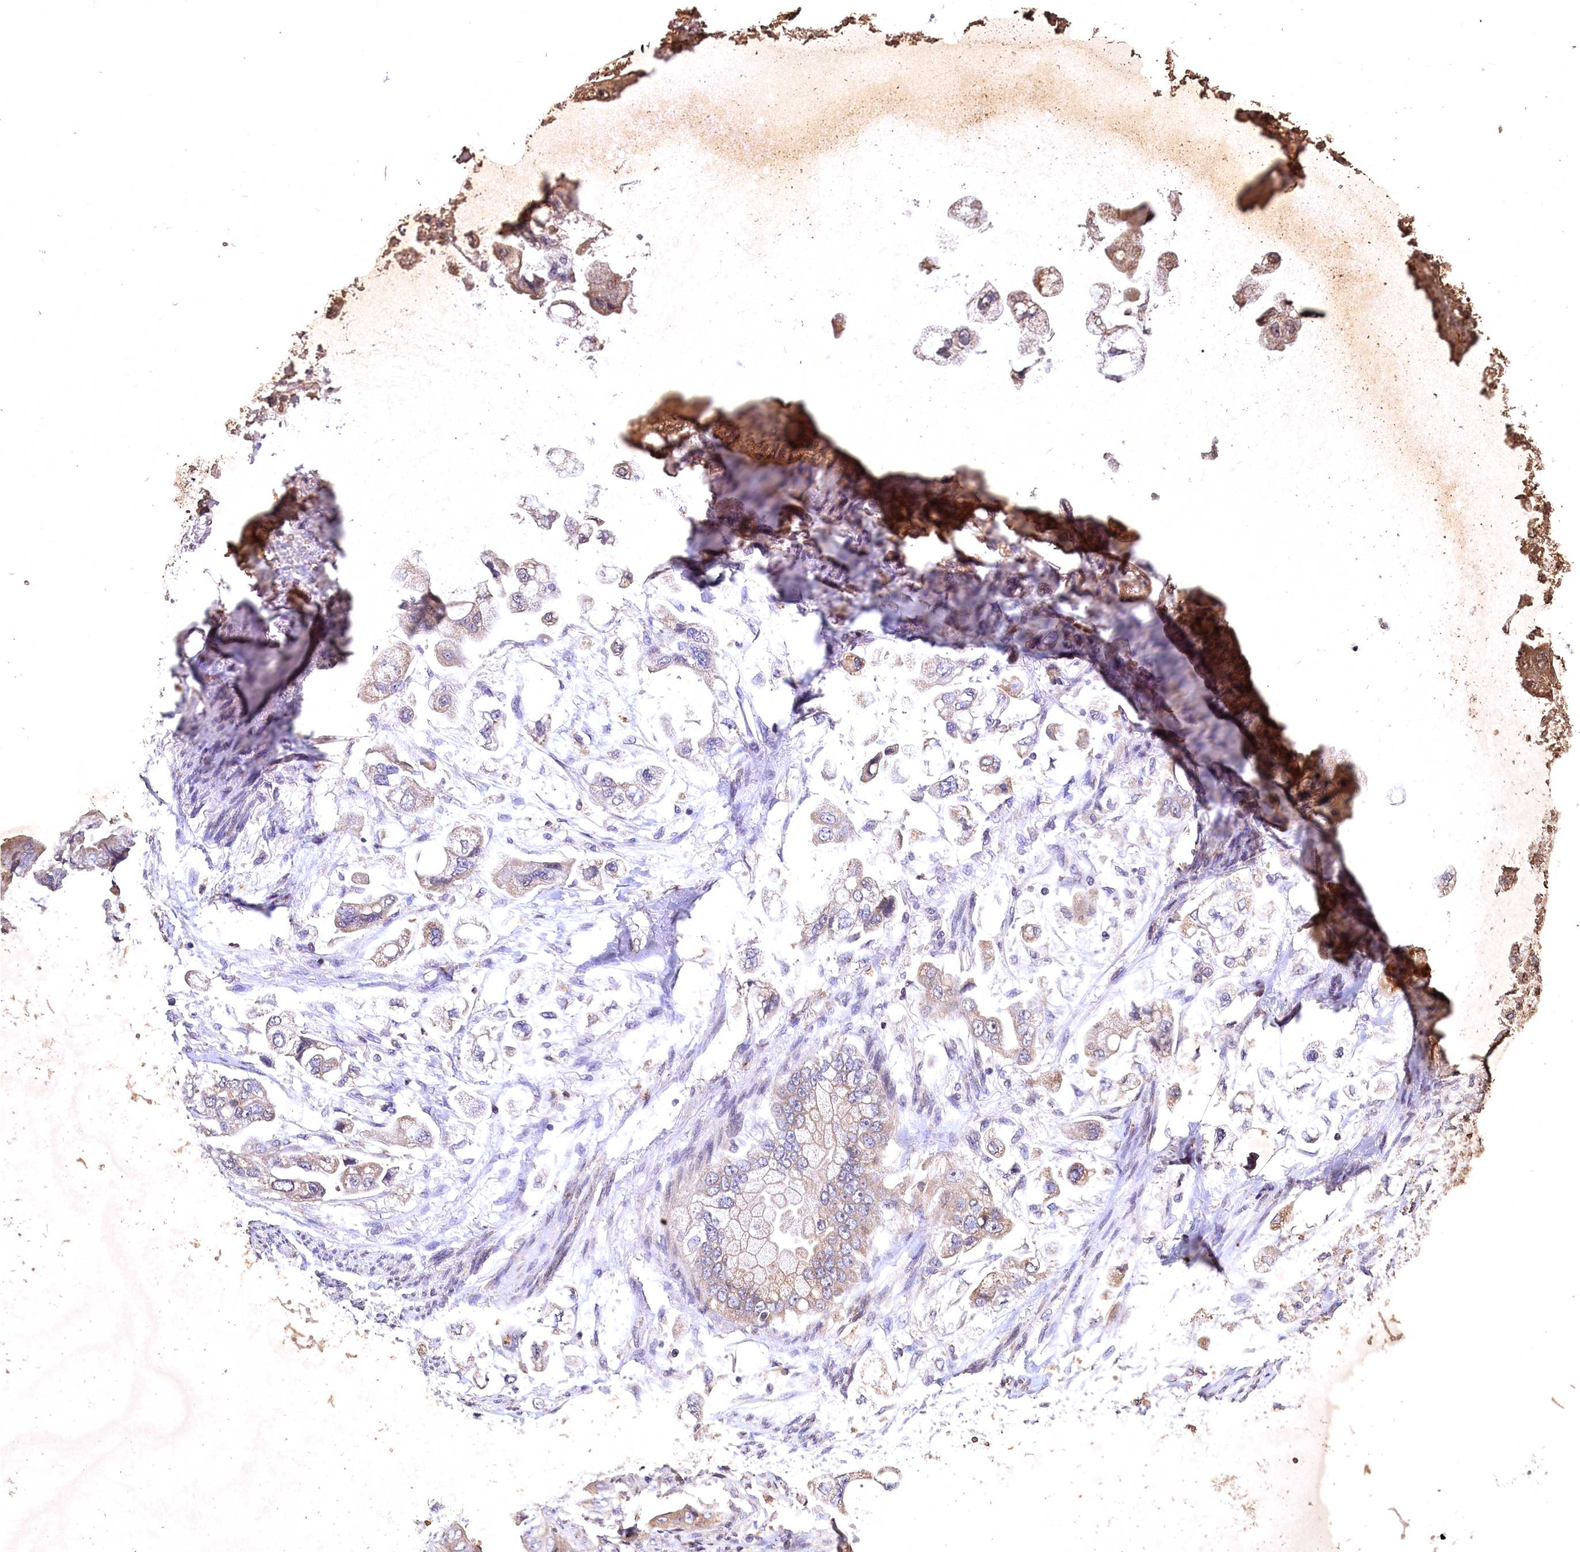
{"staining": {"intensity": "weak", "quantity": ">75%", "location": "cytoplasmic/membranous"}, "tissue": "stomach cancer", "cell_type": "Tumor cells", "image_type": "cancer", "snomed": [{"axis": "morphology", "description": "Adenocarcinoma, NOS"}, {"axis": "topography", "description": "Stomach"}], "caption": "An image of human stomach adenocarcinoma stained for a protein displays weak cytoplasmic/membranous brown staining in tumor cells.", "gene": "SPTA1", "patient": {"sex": "male", "age": 62}}